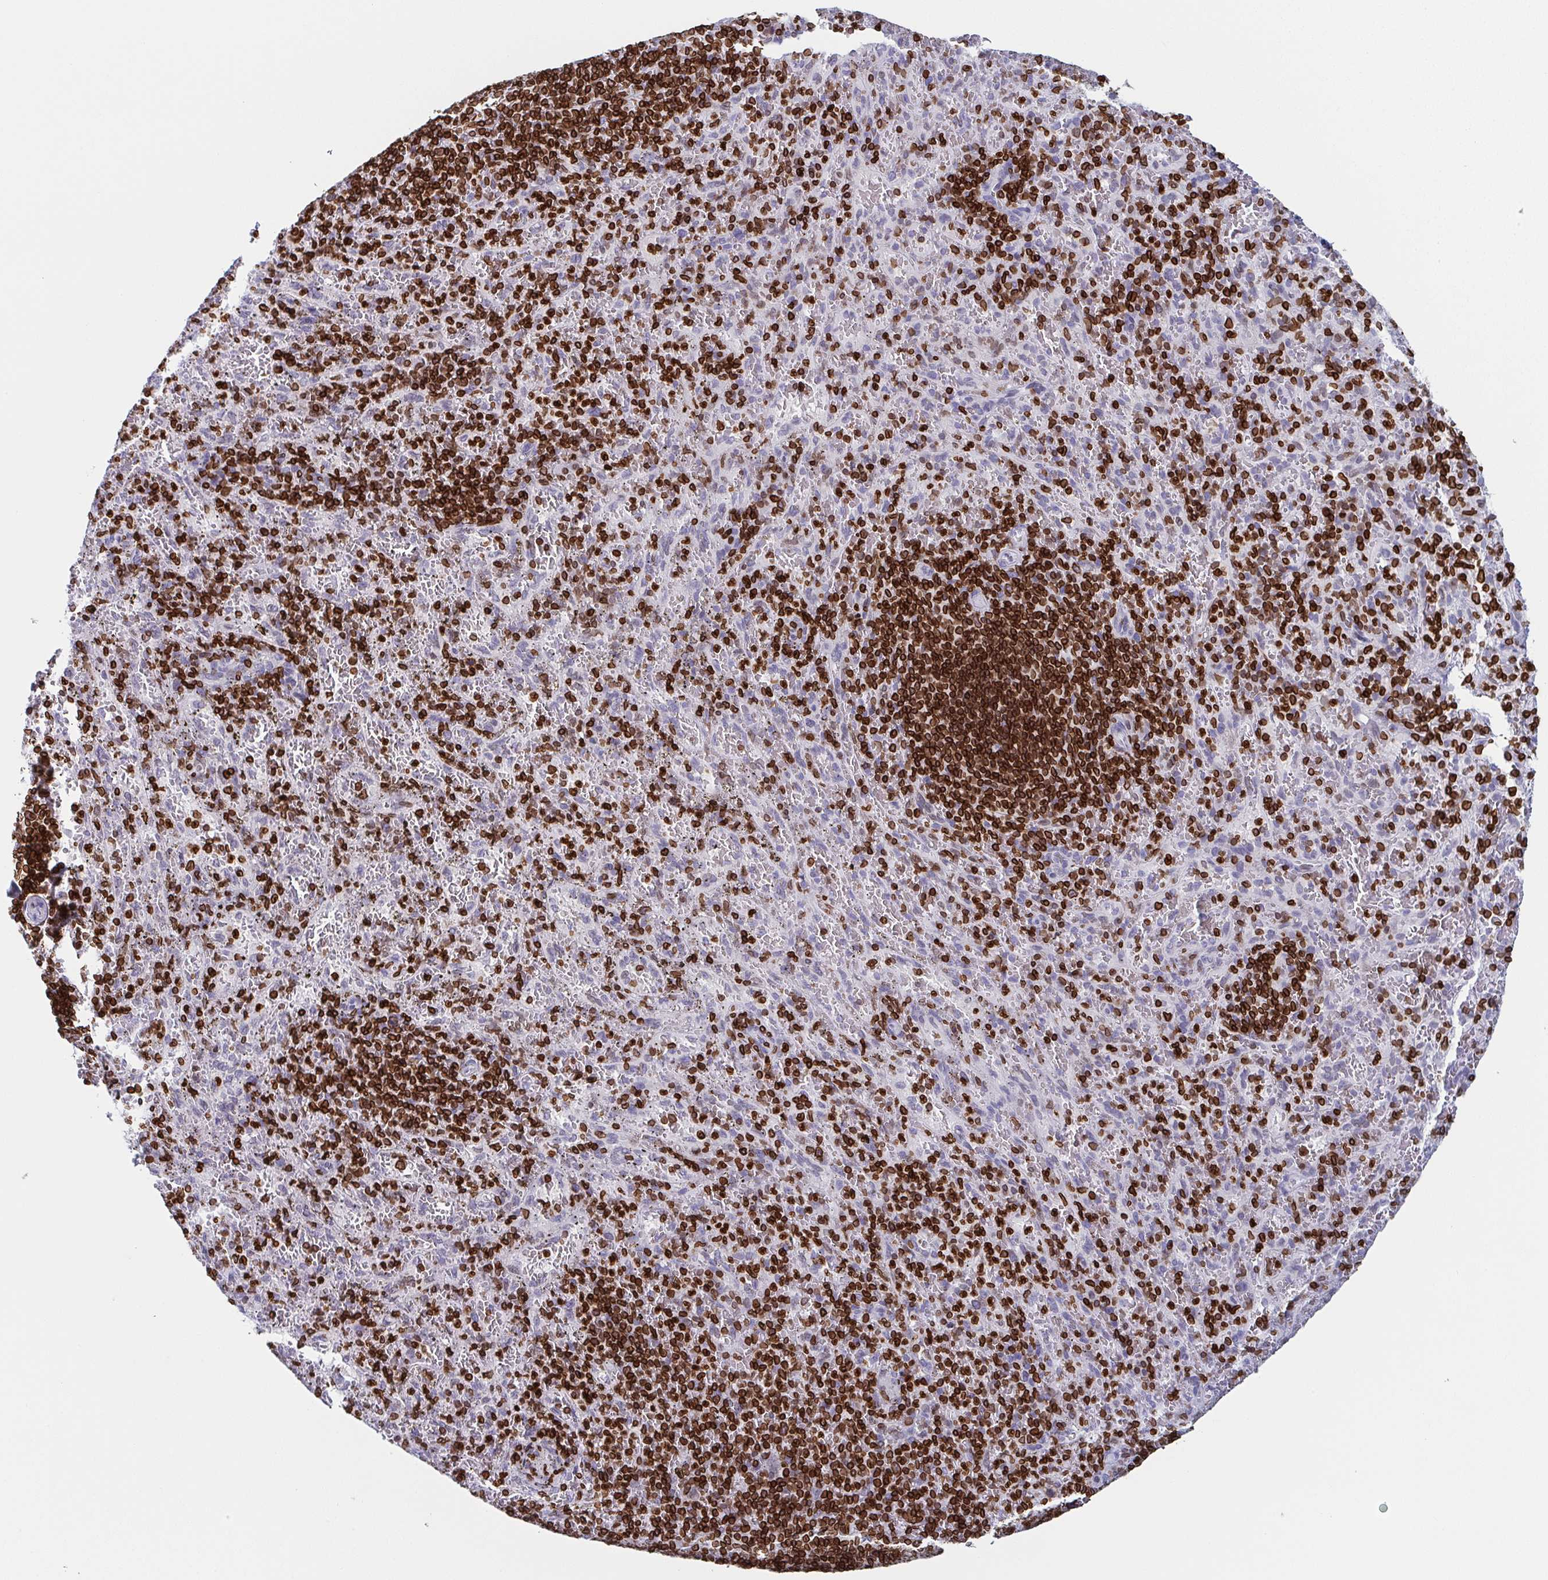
{"staining": {"intensity": "strong", "quantity": "25%-75%", "location": "cytoplasmic/membranous,nuclear"}, "tissue": "spleen", "cell_type": "Cells in red pulp", "image_type": "normal", "snomed": [{"axis": "morphology", "description": "Normal tissue, NOS"}, {"axis": "topography", "description": "Spleen"}], "caption": "Brown immunohistochemical staining in normal spleen demonstrates strong cytoplasmic/membranous,nuclear staining in about 25%-75% of cells in red pulp. (DAB IHC, brown staining for protein, blue staining for nuclei).", "gene": "BTBD7", "patient": {"sex": "male", "age": 57}}